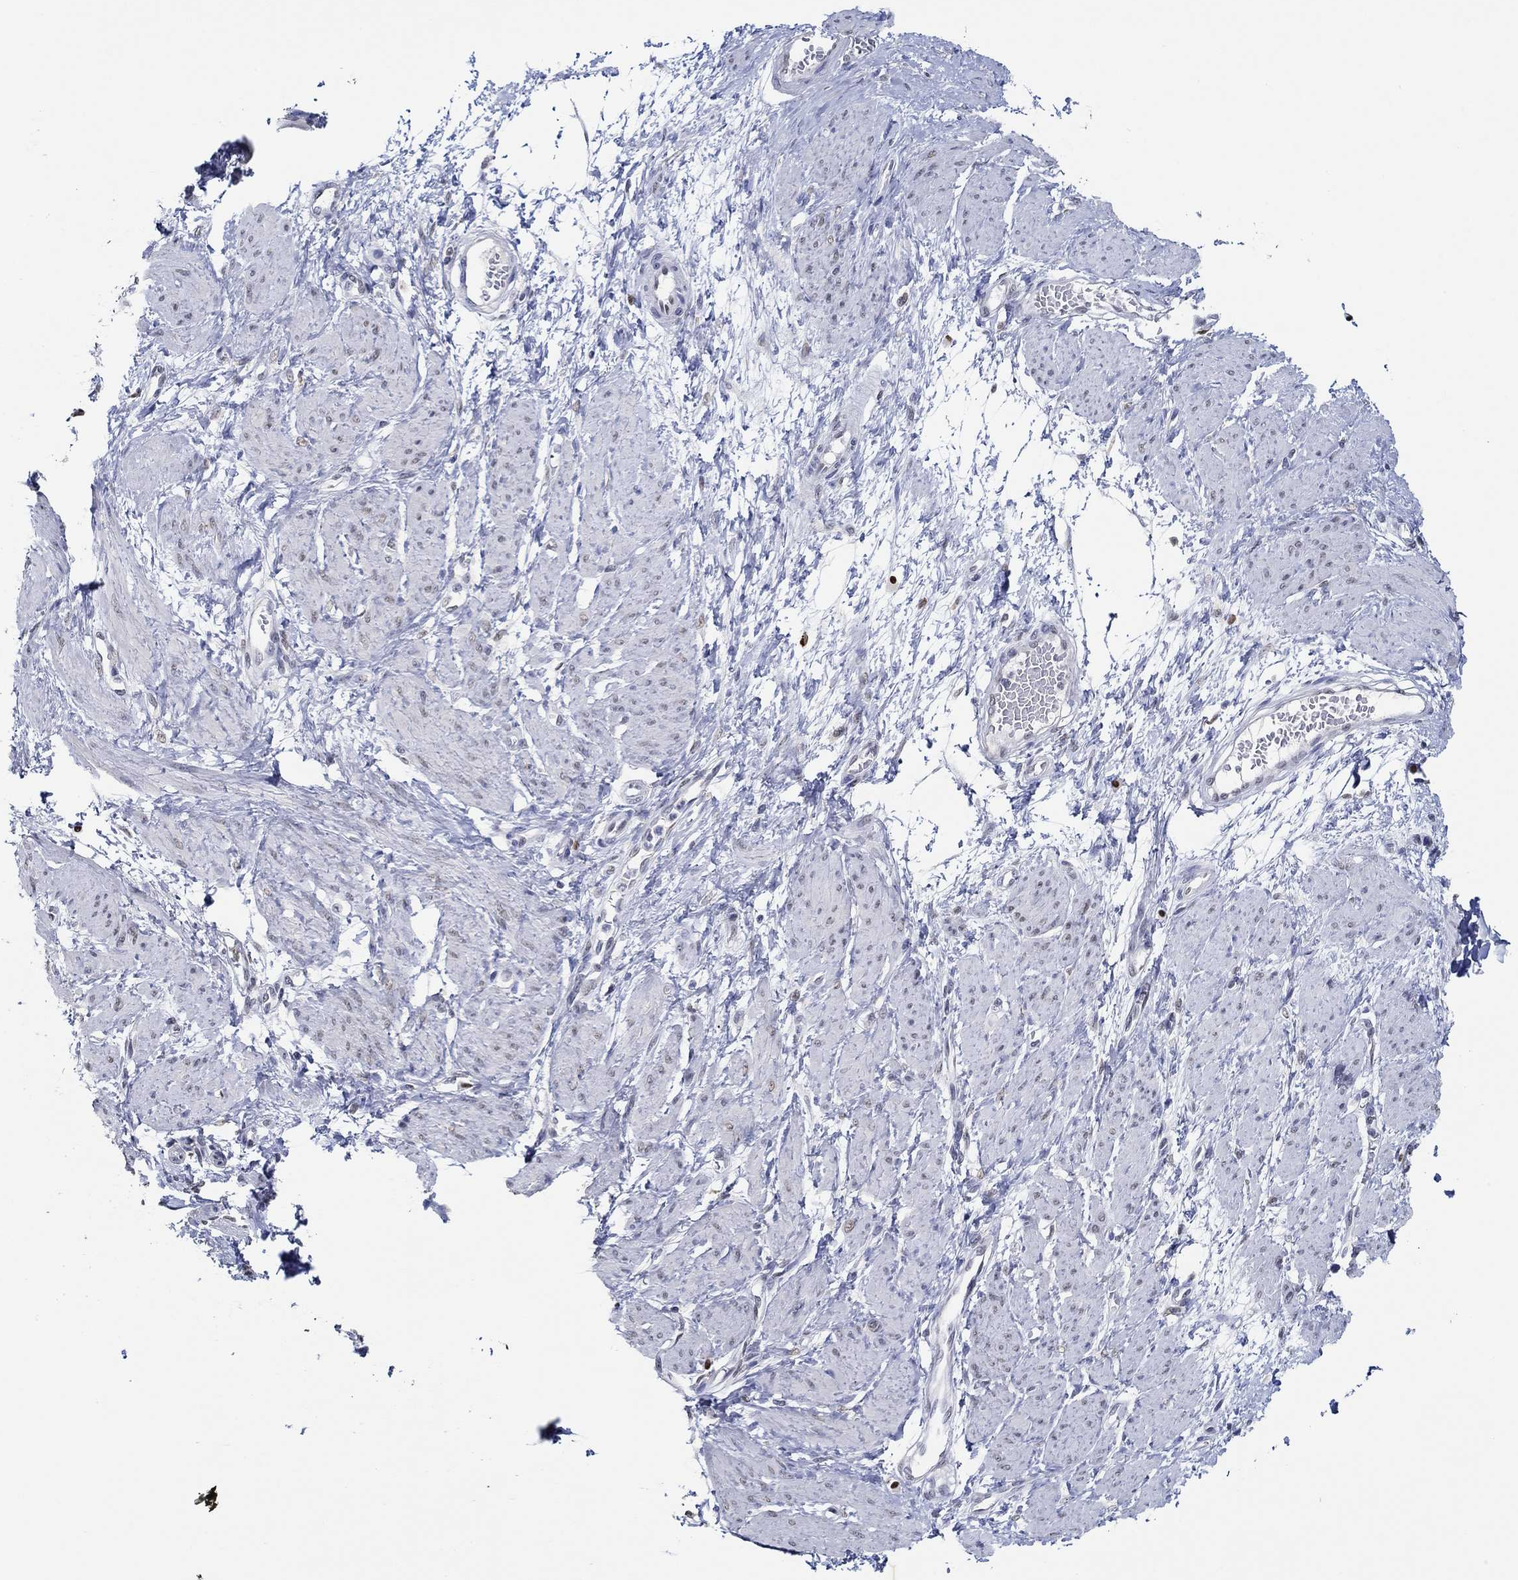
{"staining": {"intensity": "negative", "quantity": "none", "location": "none"}, "tissue": "smooth muscle", "cell_type": "Smooth muscle cells", "image_type": "normal", "snomed": [{"axis": "morphology", "description": "Normal tissue, NOS"}, {"axis": "topography", "description": "Smooth muscle"}, {"axis": "topography", "description": "Uterus"}], "caption": "High magnification brightfield microscopy of benign smooth muscle stained with DAB (brown) and counterstained with hematoxylin (blue): smooth muscle cells show no significant staining. Nuclei are stained in blue.", "gene": "GATA2", "patient": {"sex": "female", "age": 39}}